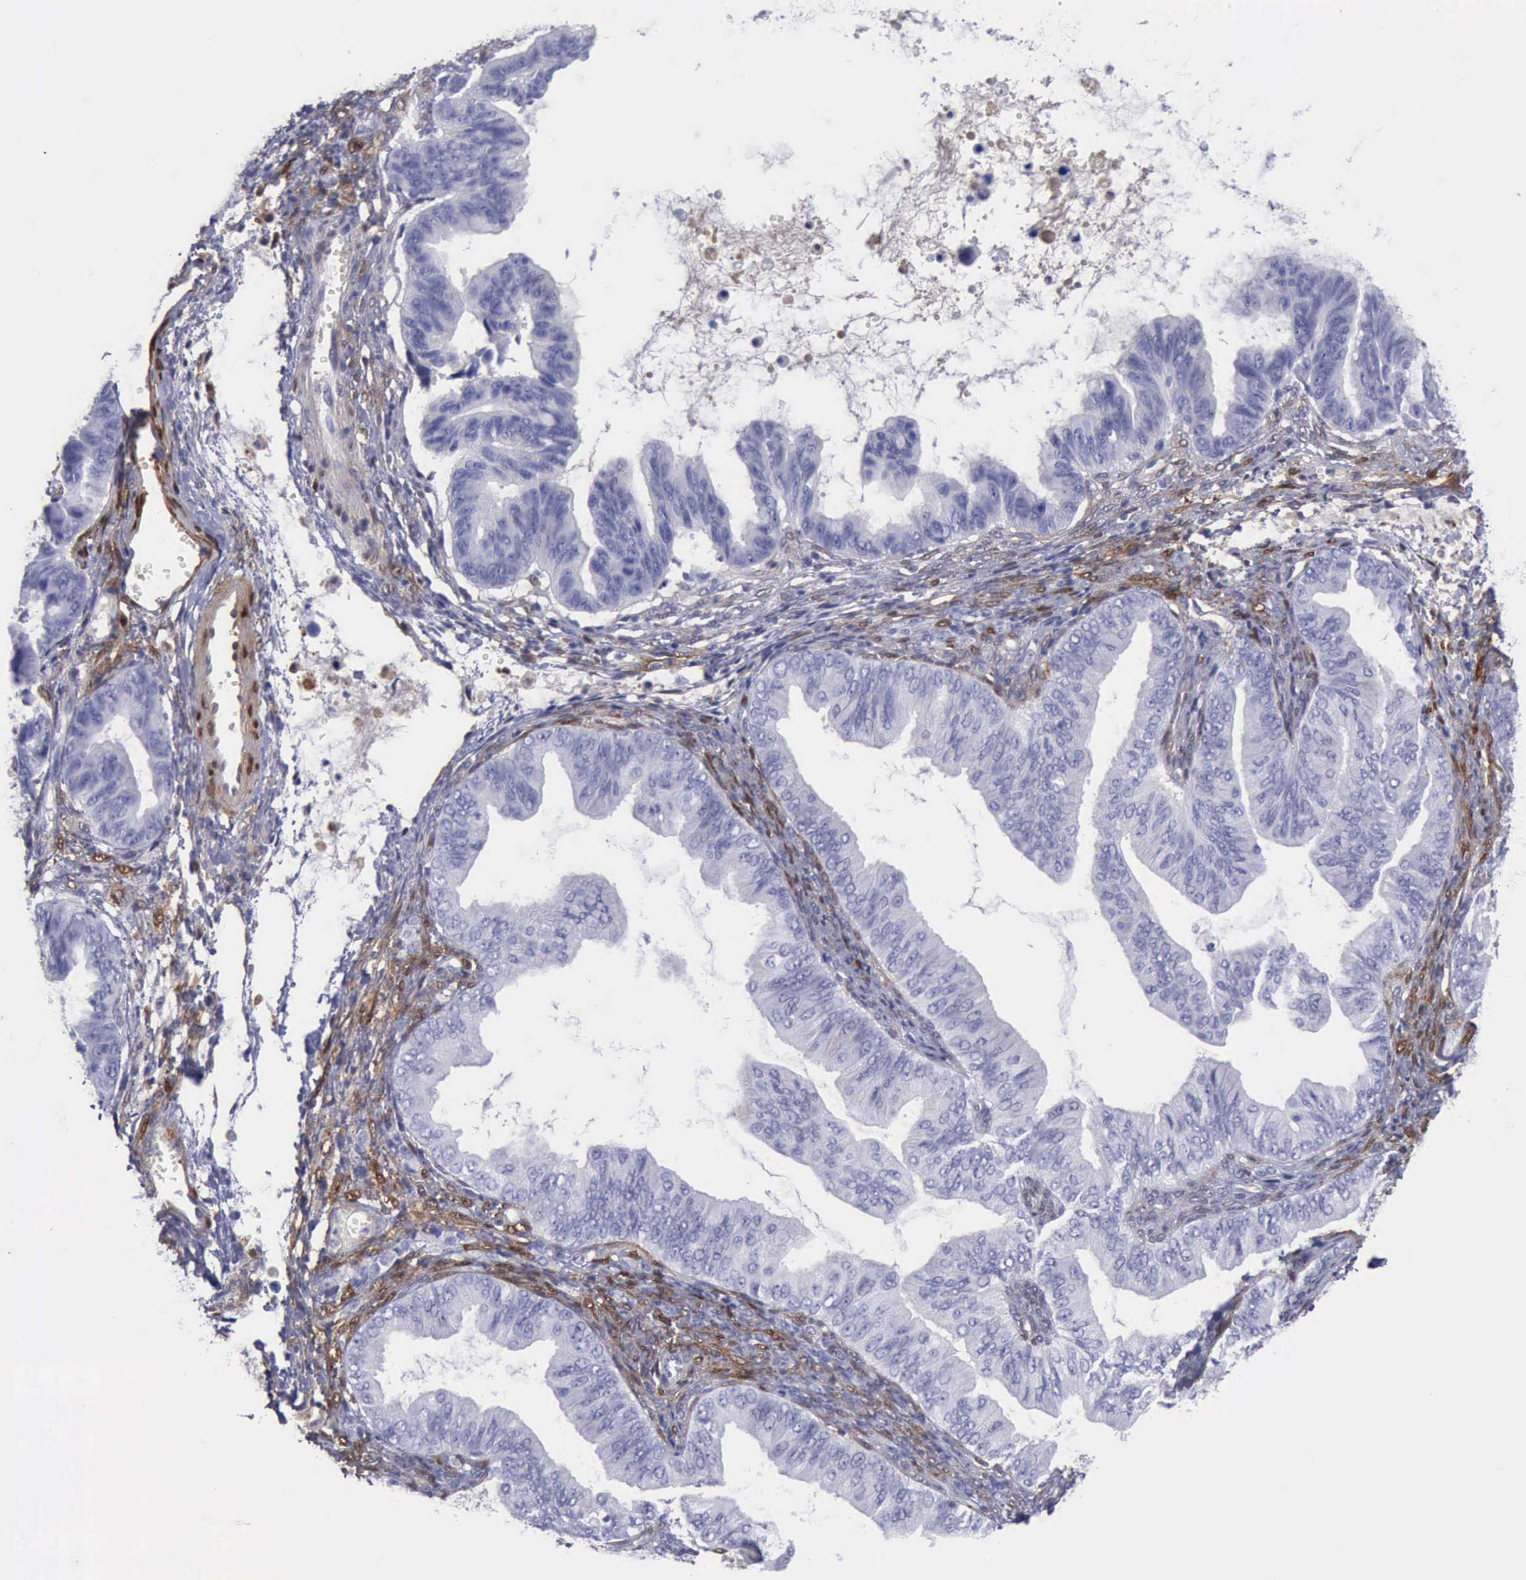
{"staining": {"intensity": "negative", "quantity": "none", "location": "none"}, "tissue": "ovarian cancer", "cell_type": "Tumor cells", "image_type": "cancer", "snomed": [{"axis": "morphology", "description": "Cystadenocarcinoma, mucinous, NOS"}, {"axis": "topography", "description": "Ovary"}], "caption": "The micrograph exhibits no significant staining in tumor cells of ovarian mucinous cystadenocarcinoma.", "gene": "FHL1", "patient": {"sex": "female", "age": 36}}